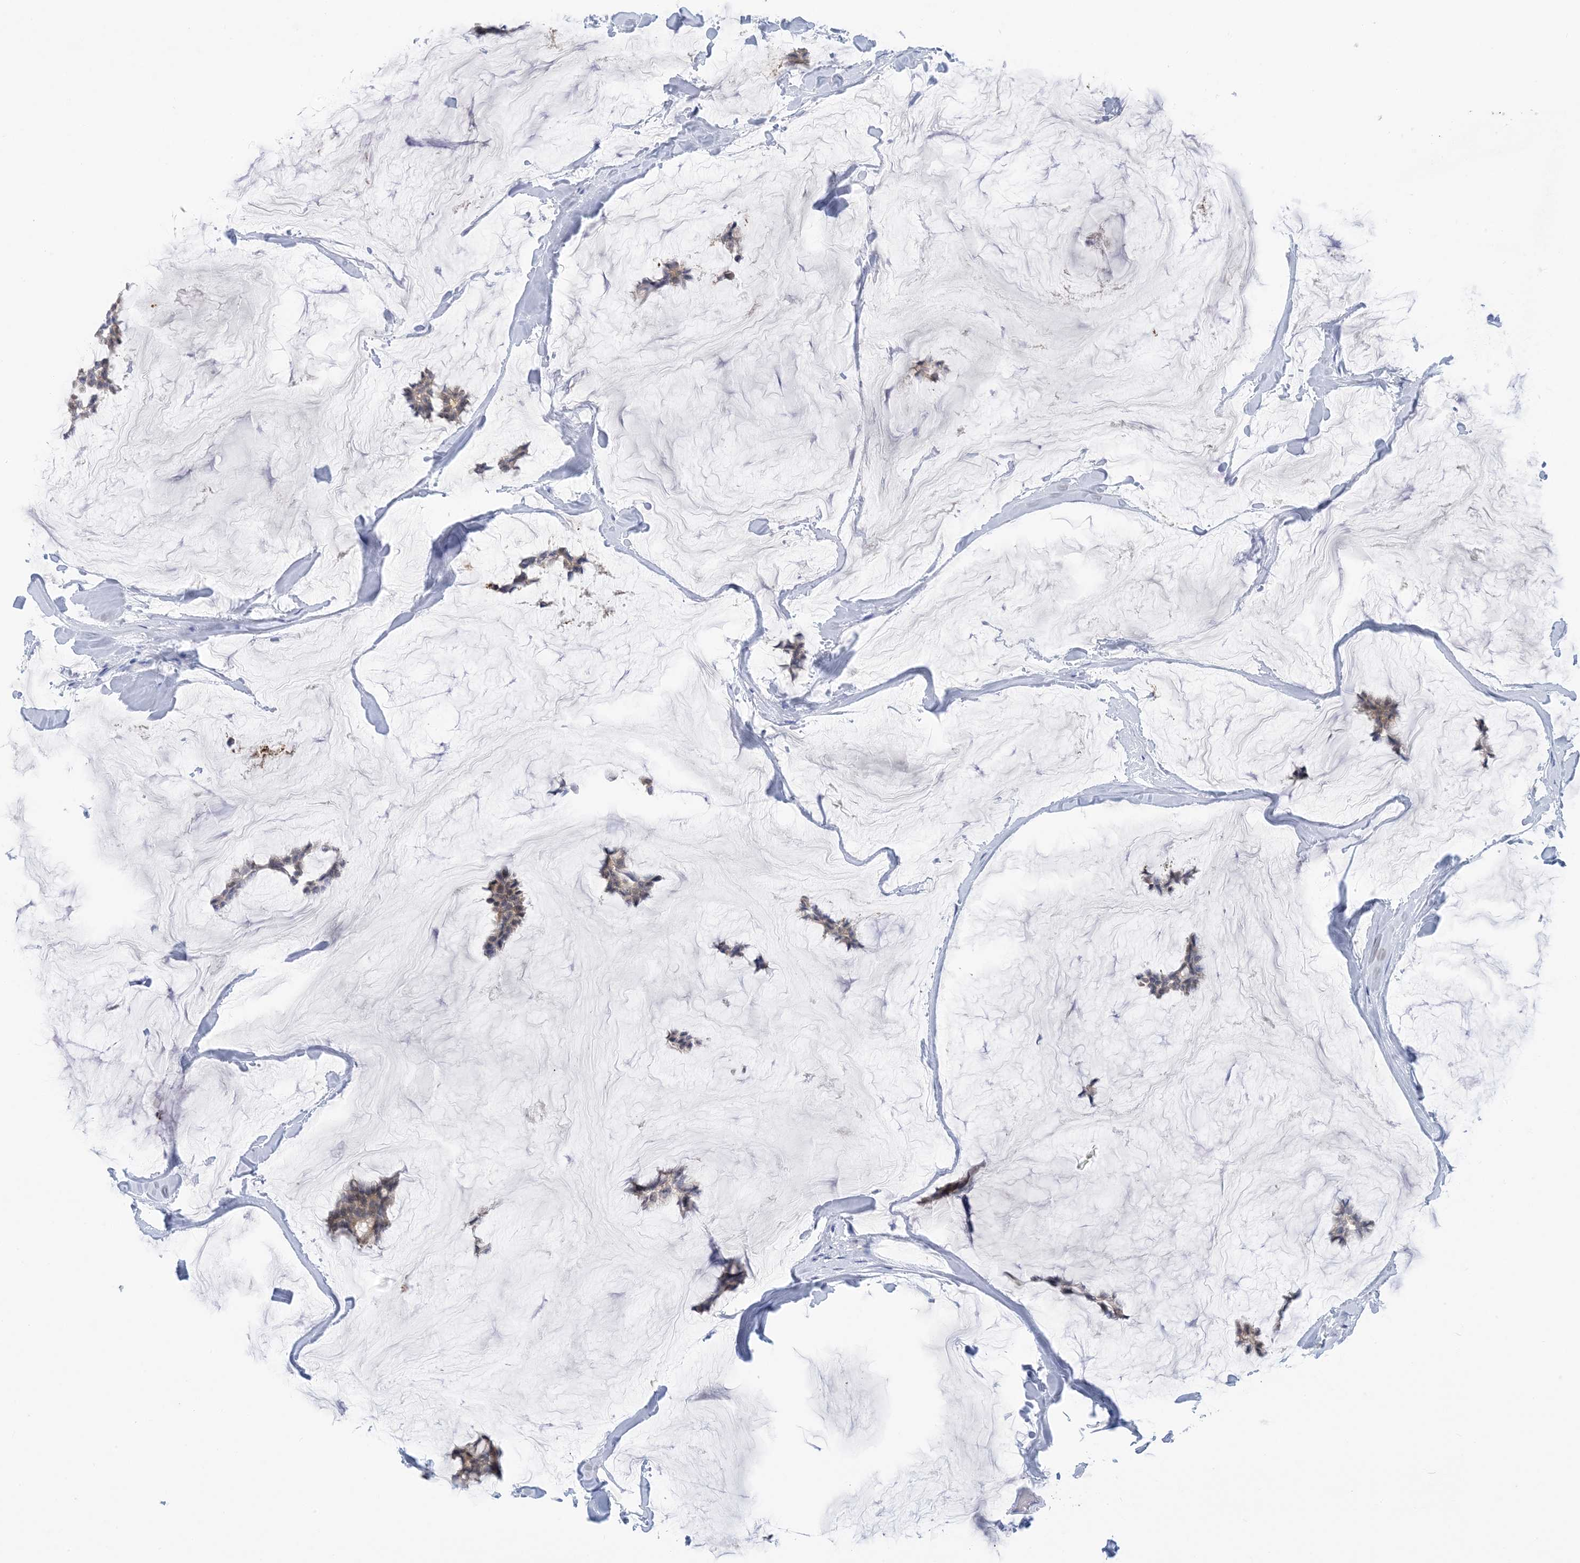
{"staining": {"intensity": "weak", "quantity": ">75%", "location": "cytoplasmic/membranous"}, "tissue": "breast cancer", "cell_type": "Tumor cells", "image_type": "cancer", "snomed": [{"axis": "morphology", "description": "Duct carcinoma"}, {"axis": "topography", "description": "Breast"}], "caption": "A photomicrograph showing weak cytoplasmic/membranous expression in approximately >75% of tumor cells in breast infiltrating ductal carcinoma, as visualized by brown immunohistochemical staining.", "gene": "SH3YL1", "patient": {"sex": "female", "age": 93}}